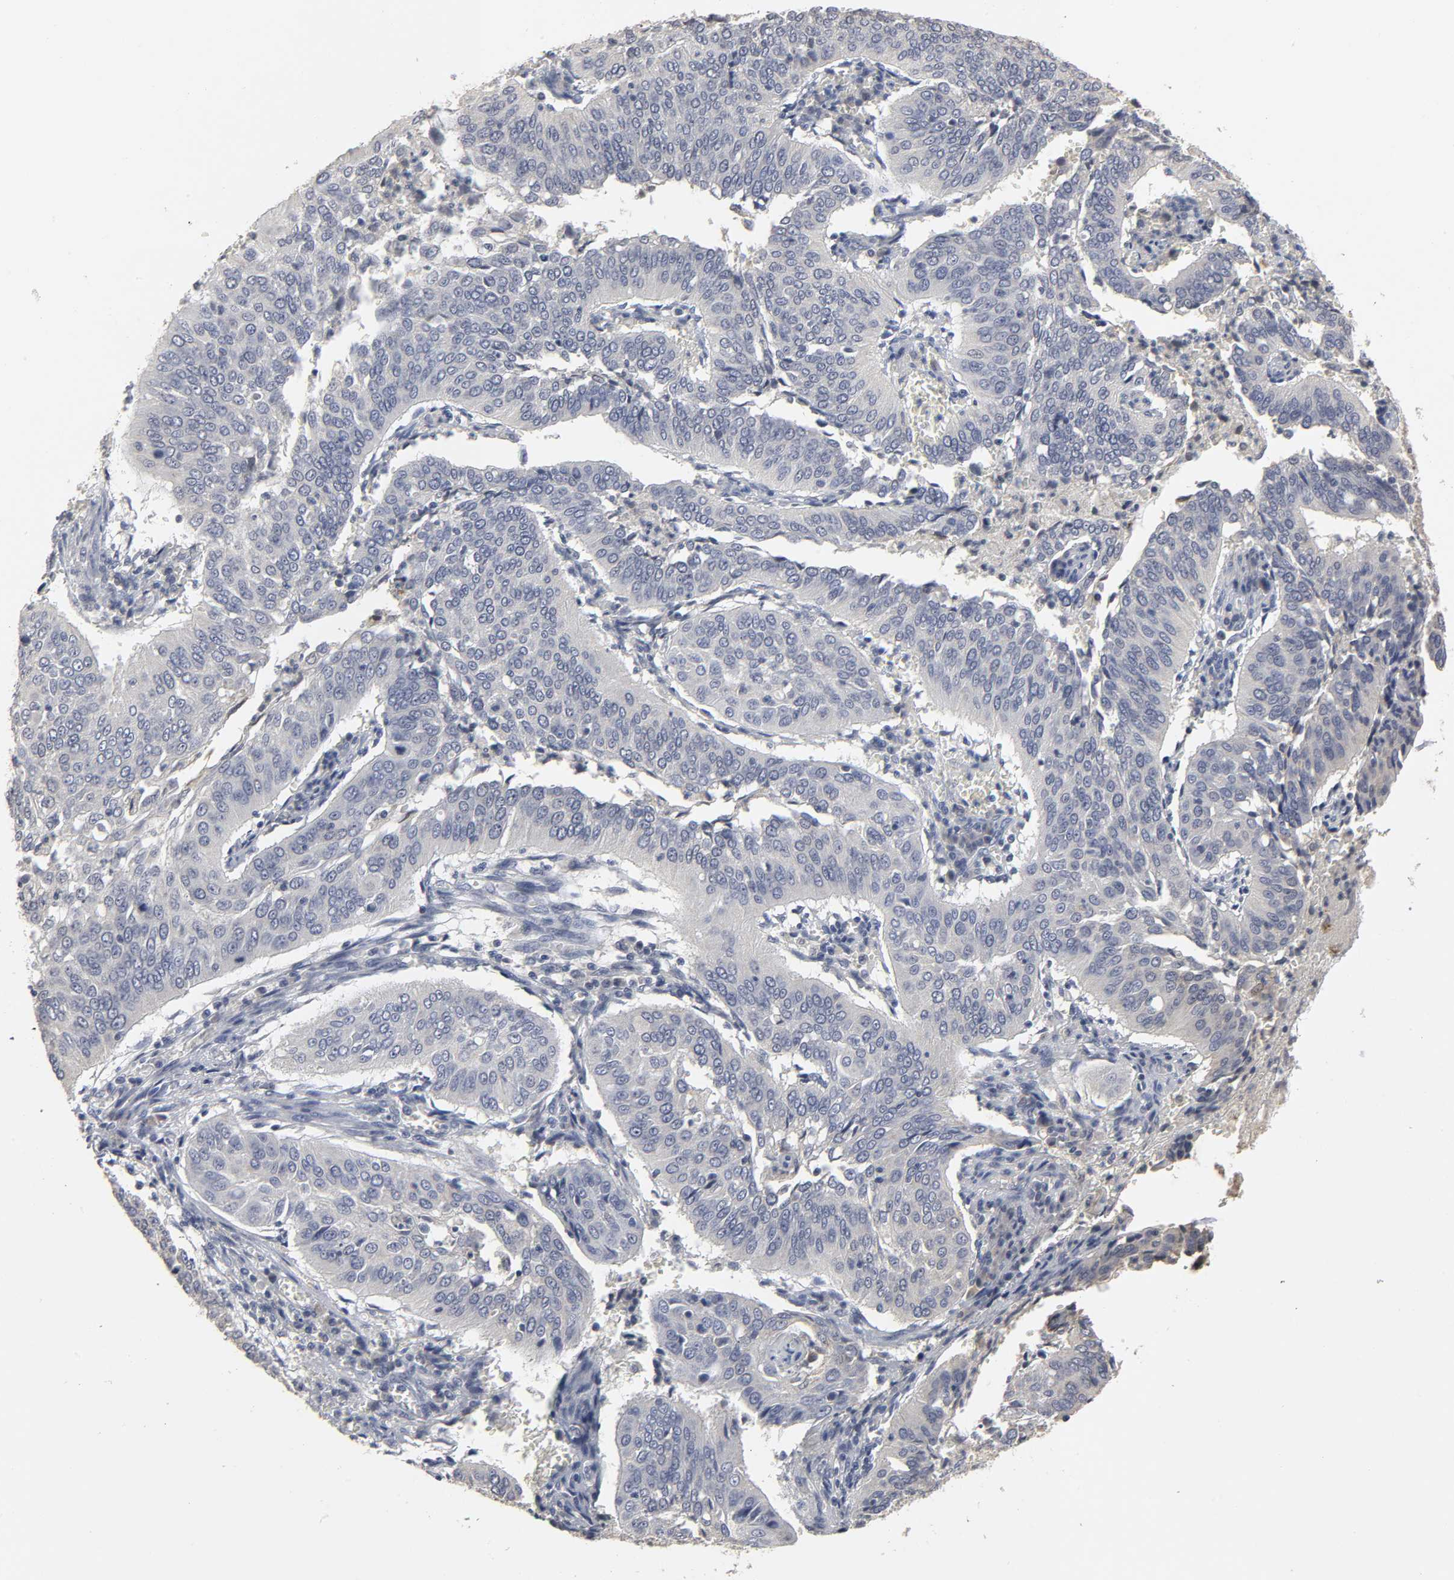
{"staining": {"intensity": "negative", "quantity": "none", "location": "none"}, "tissue": "cervical cancer", "cell_type": "Tumor cells", "image_type": "cancer", "snomed": [{"axis": "morphology", "description": "Squamous cell carcinoma, NOS"}, {"axis": "topography", "description": "Cervix"}], "caption": "Micrograph shows no protein expression in tumor cells of cervical cancer tissue.", "gene": "TCAP", "patient": {"sex": "female", "age": 39}}